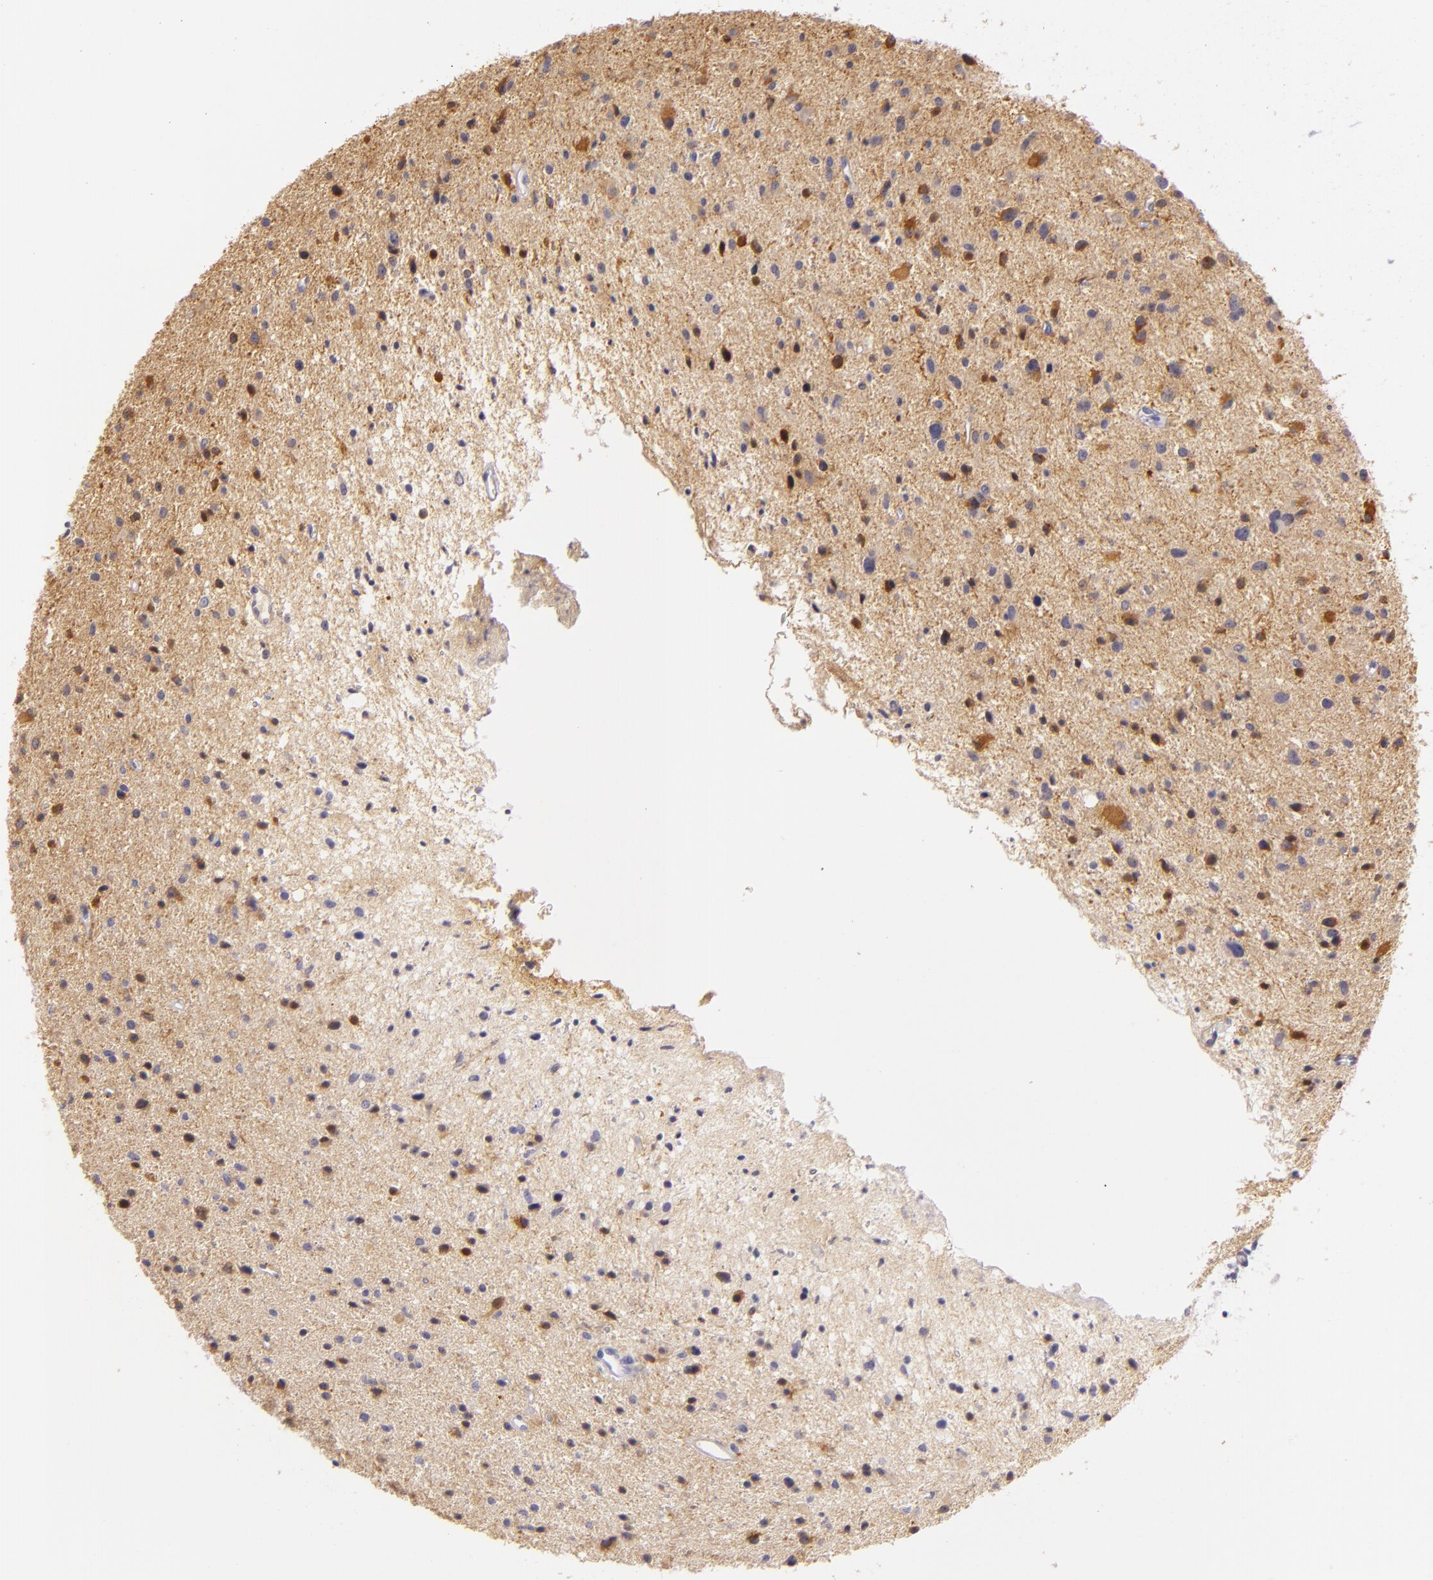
{"staining": {"intensity": "moderate", "quantity": "<25%", "location": "cytoplasmic/membranous"}, "tissue": "glioma", "cell_type": "Tumor cells", "image_type": "cancer", "snomed": [{"axis": "morphology", "description": "Glioma, malignant, Low grade"}, {"axis": "topography", "description": "Brain"}], "caption": "About <25% of tumor cells in human glioma demonstrate moderate cytoplasmic/membranous protein staining as visualized by brown immunohistochemical staining.", "gene": "CBS", "patient": {"sex": "female", "age": 46}}